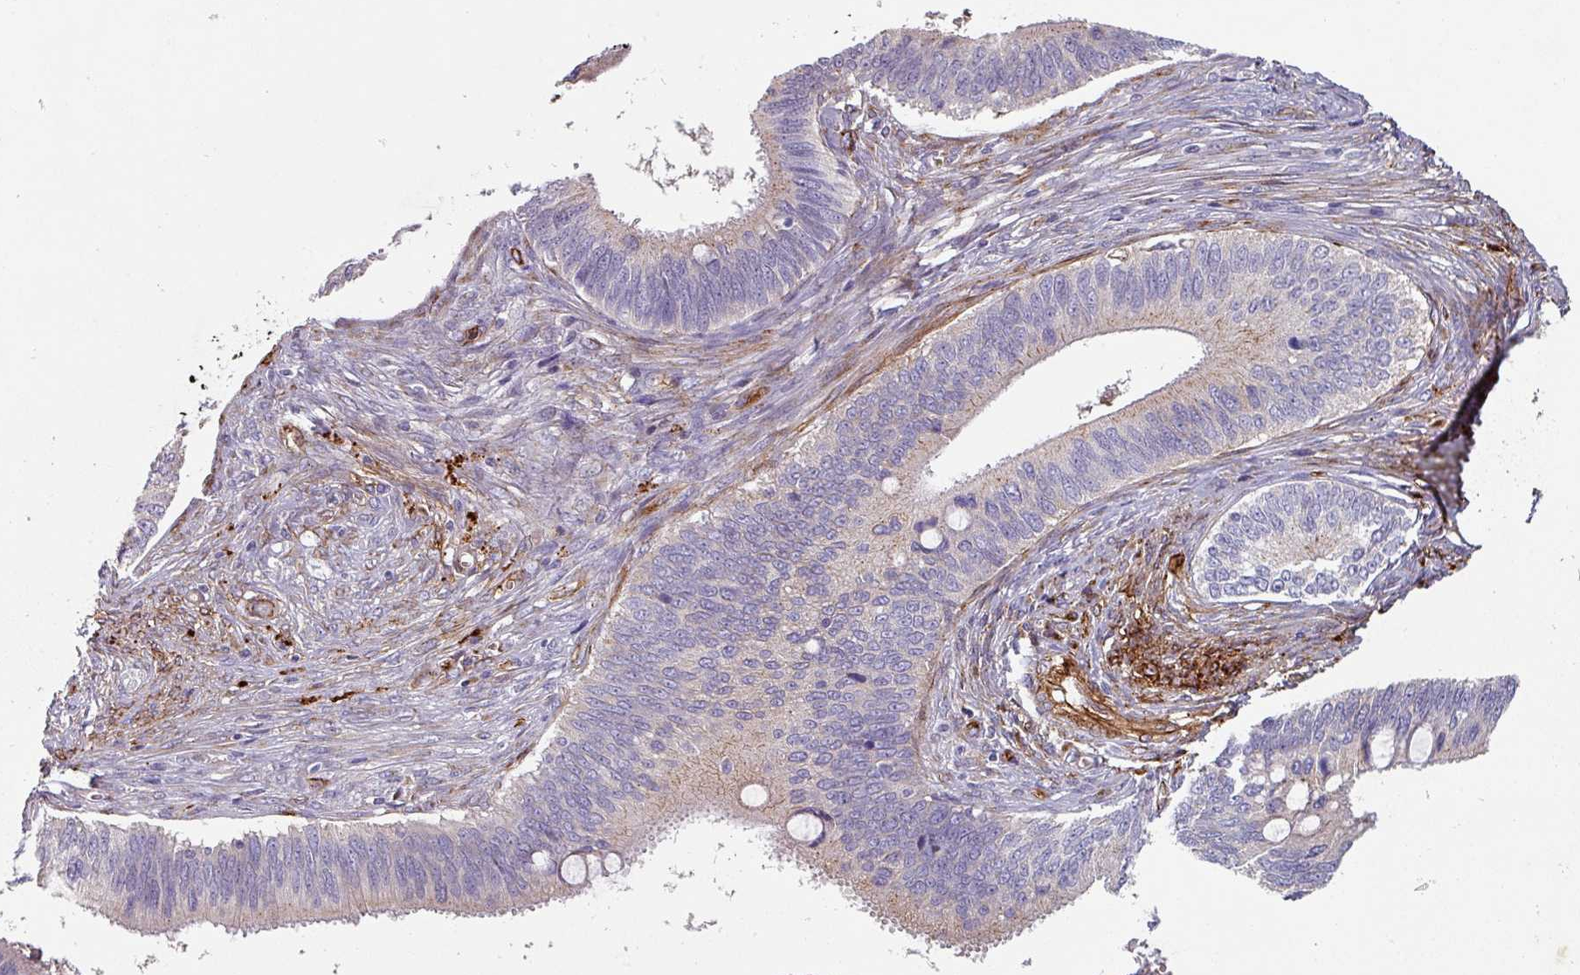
{"staining": {"intensity": "weak", "quantity": "<25%", "location": "cytoplasmic/membranous"}, "tissue": "cervical cancer", "cell_type": "Tumor cells", "image_type": "cancer", "snomed": [{"axis": "morphology", "description": "Adenocarcinoma, NOS"}, {"axis": "topography", "description": "Cervix"}], "caption": "Immunohistochemistry (IHC) photomicrograph of human adenocarcinoma (cervical) stained for a protein (brown), which displays no staining in tumor cells. (Immunohistochemistry (IHC), brightfield microscopy, high magnification).", "gene": "PRODH2", "patient": {"sex": "female", "age": 42}}